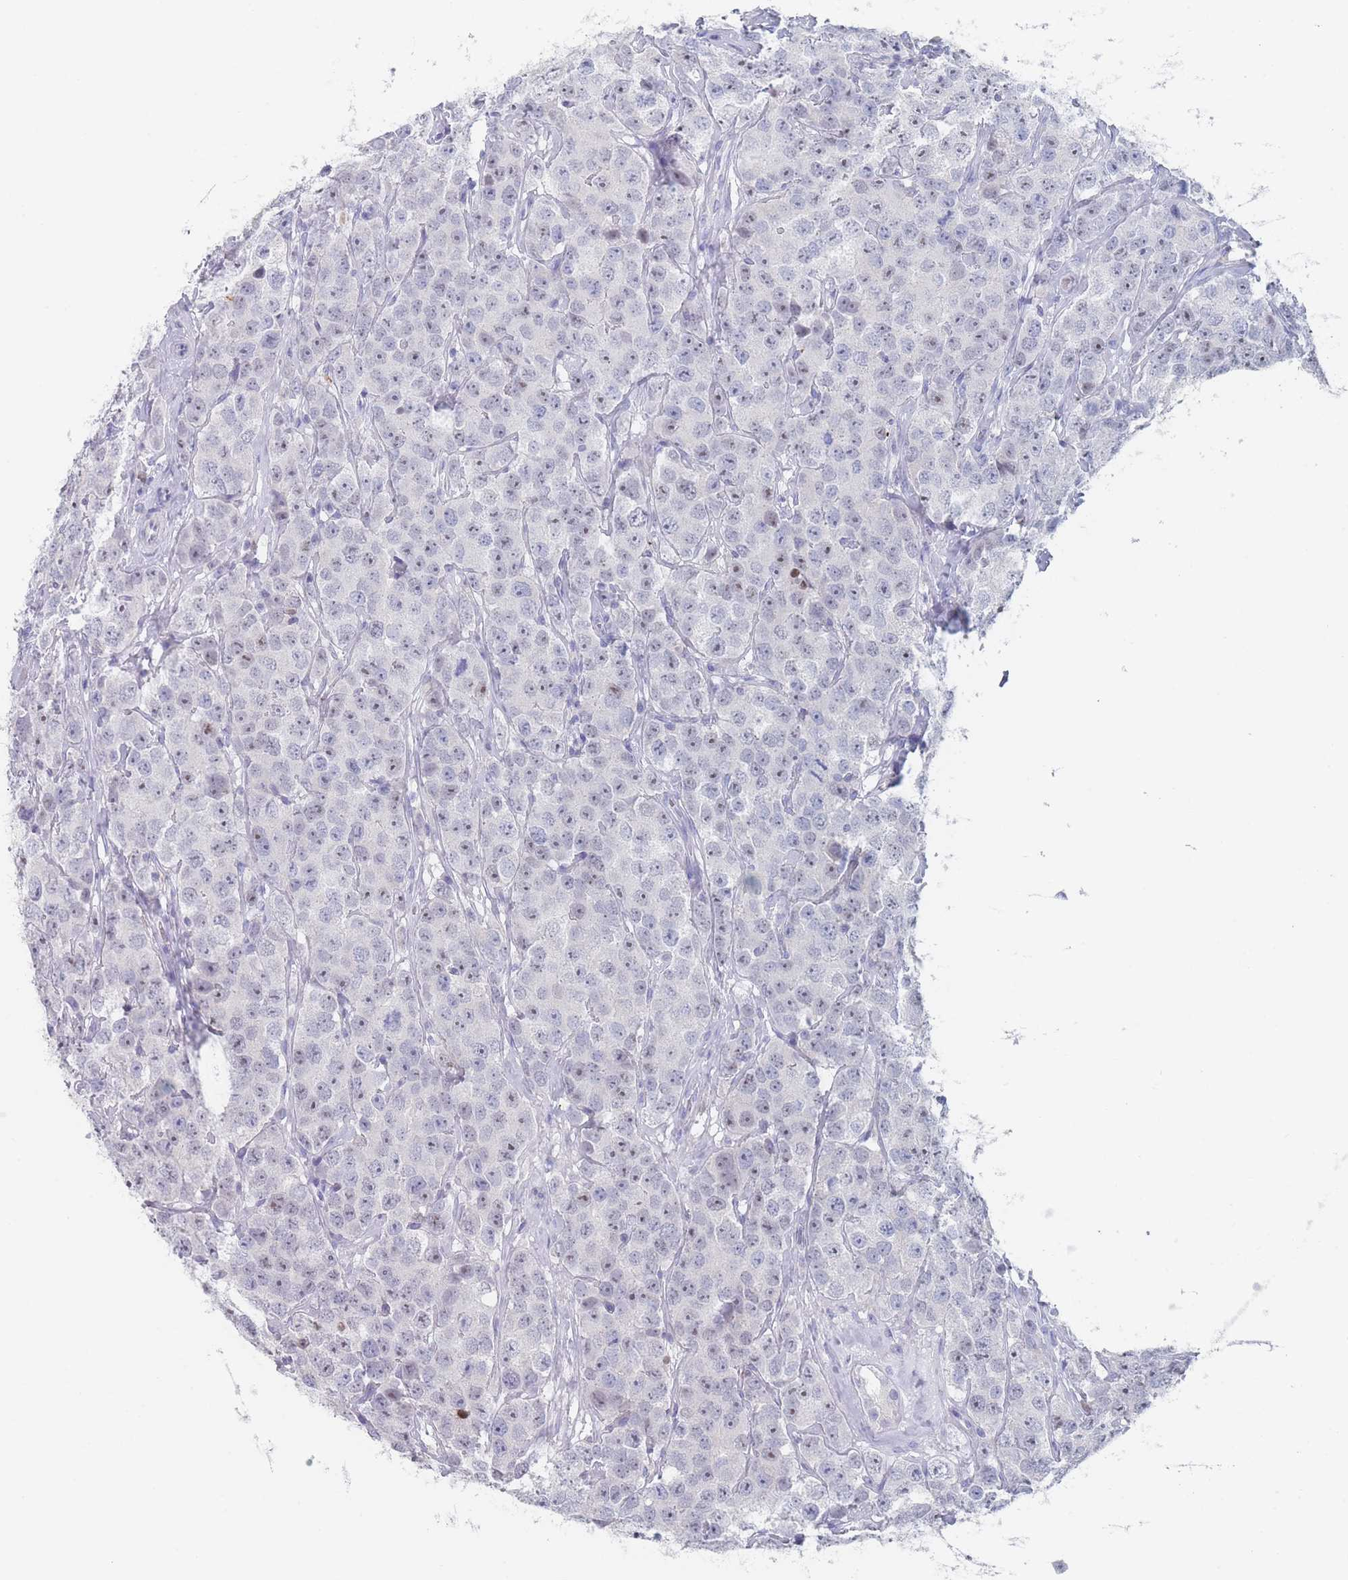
{"staining": {"intensity": "weak", "quantity": "<25%", "location": "nuclear"}, "tissue": "testis cancer", "cell_type": "Tumor cells", "image_type": "cancer", "snomed": [{"axis": "morphology", "description": "Seminoma, NOS"}, {"axis": "topography", "description": "Testis"}], "caption": "Immunohistochemical staining of human testis cancer shows no significant expression in tumor cells.", "gene": "ATP1A3", "patient": {"sex": "male", "age": 28}}